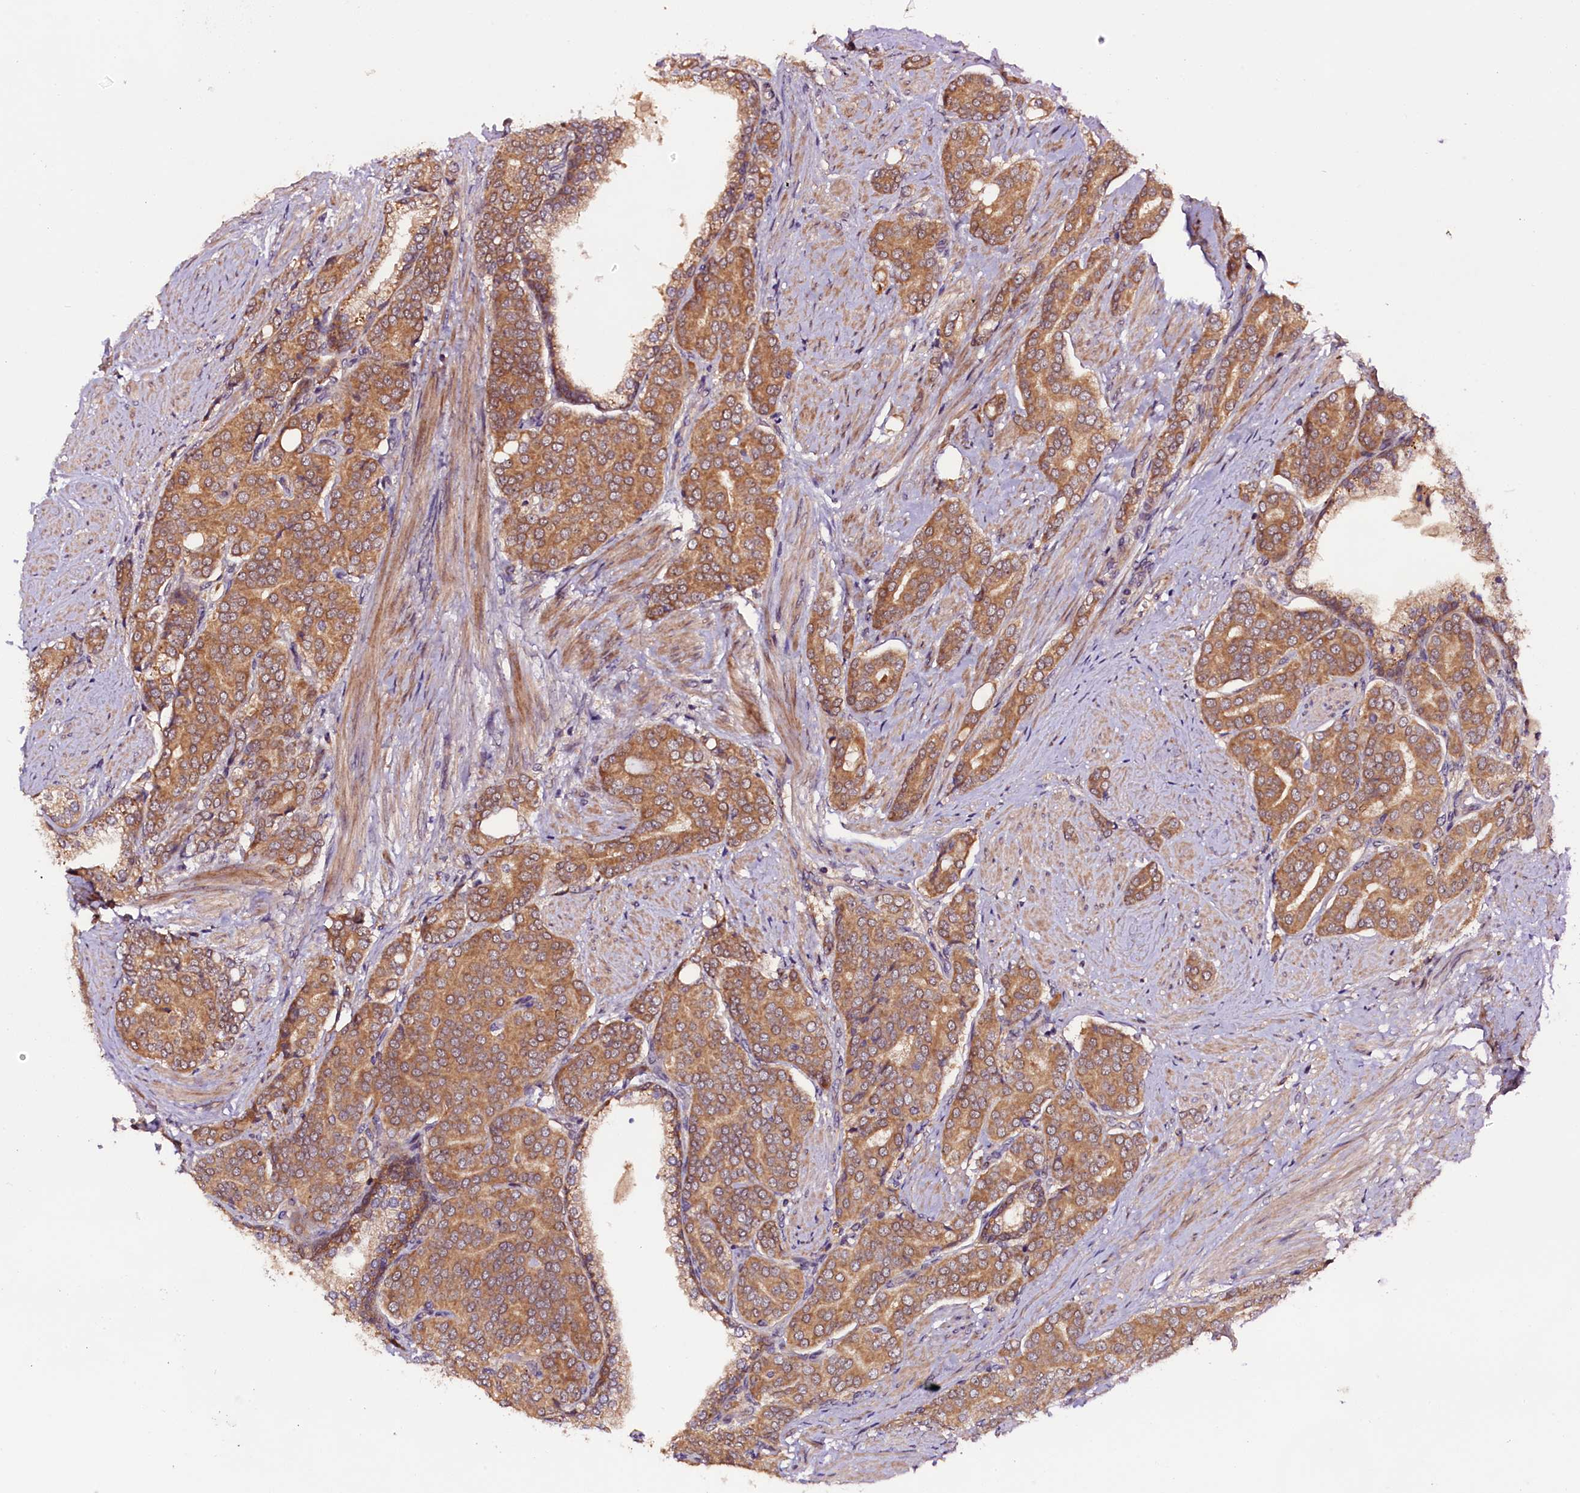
{"staining": {"intensity": "moderate", "quantity": ">75%", "location": "cytoplasmic/membranous"}, "tissue": "prostate cancer", "cell_type": "Tumor cells", "image_type": "cancer", "snomed": [{"axis": "morphology", "description": "Adenocarcinoma, High grade"}, {"axis": "topography", "description": "Prostate"}], "caption": "Tumor cells display medium levels of moderate cytoplasmic/membranous expression in approximately >75% of cells in human prostate cancer. (Brightfield microscopy of DAB IHC at high magnification).", "gene": "RPUSD2", "patient": {"sex": "male", "age": 67}}